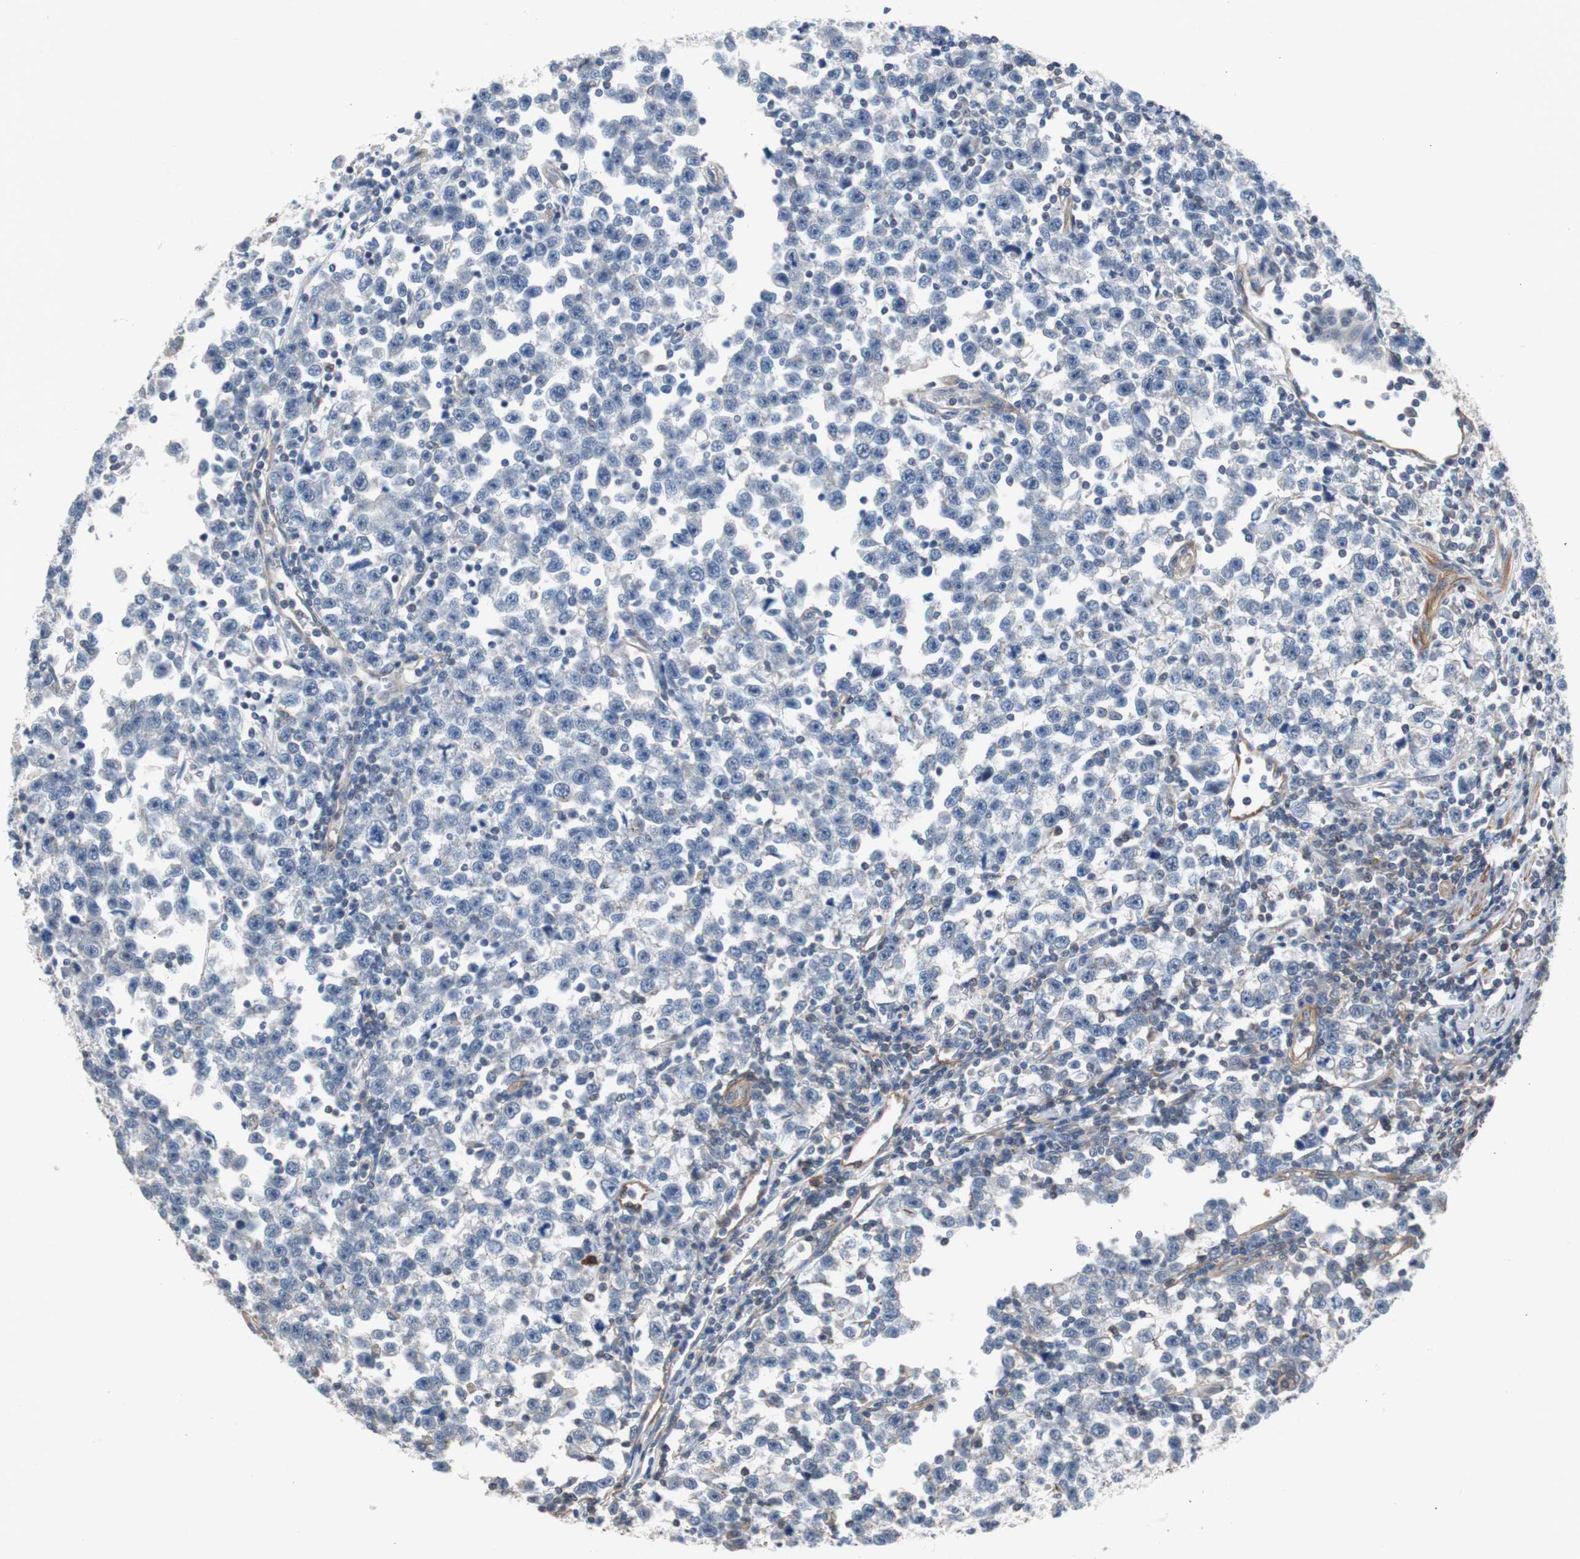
{"staining": {"intensity": "negative", "quantity": "none", "location": "none"}, "tissue": "testis cancer", "cell_type": "Tumor cells", "image_type": "cancer", "snomed": [{"axis": "morphology", "description": "Seminoma, NOS"}, {"axis": "topography", "description": "Testis"}], "caption": "The image demonstrates no staining of tumor cells in testis cancer (seminoma).", "gene": "KIF3B", "patient": {"sex": "male", "age": 43}}